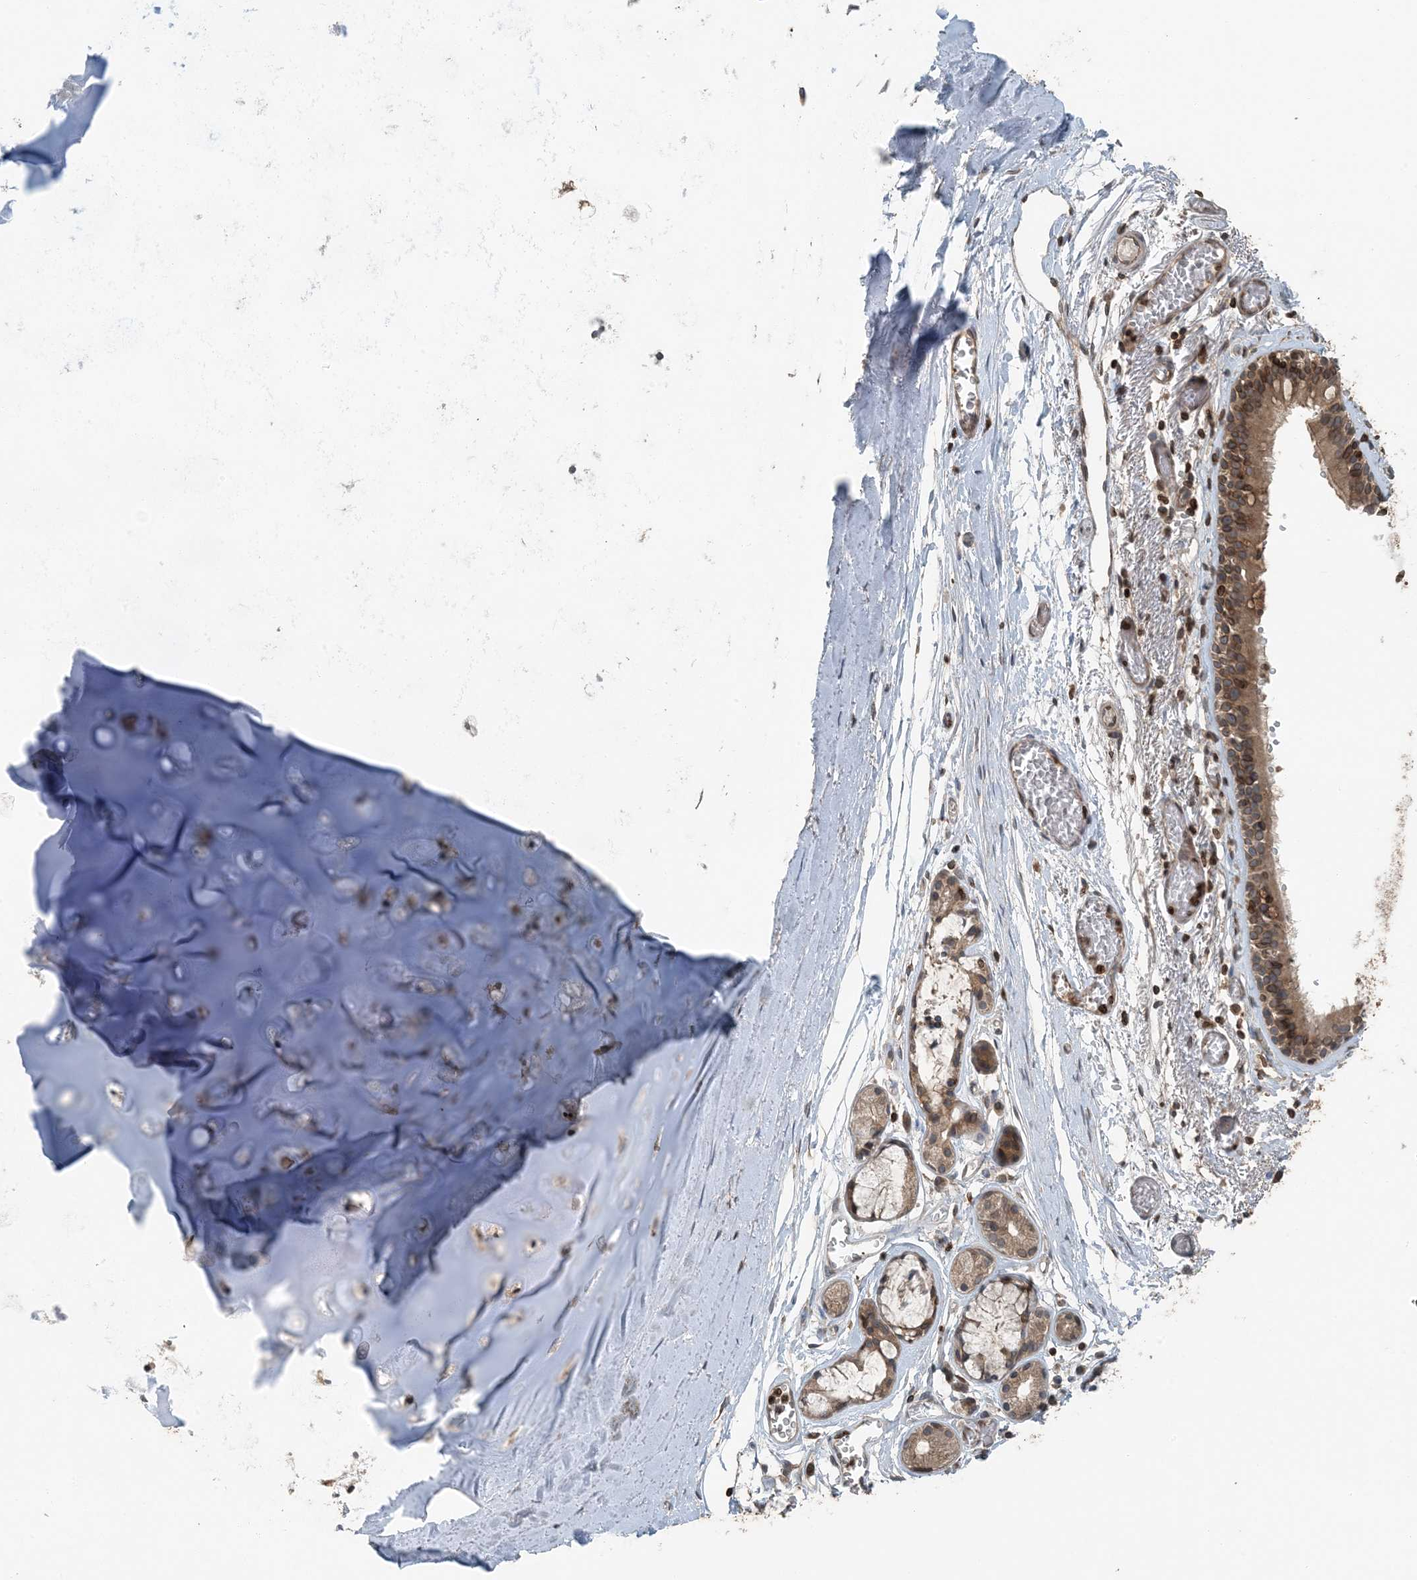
{"staining": {"intensity": "strong", "quantity": ">75%", "location": "cytoplasmic/membranous,nuclear"}, "tissue": "bronchus", "cell_type": "Respiratory epithelial cells", "image_type": "normal", "snomed": [{"axis": "morphology", "description": "Normal tissue, NOS"}, {"axis": "topography", "description": "Bronchus"}, {"axis": "topography", "description": "Lung"}], "caption": "Immunohistochemistry of benign human bronchus shows high levels of strong cytoplasmic/membranous,nuclear expression in about >75% of respiratory epithelial cells.", "gene": "ZFAND2B", "patient": {"sex": "male", "age": 56}}